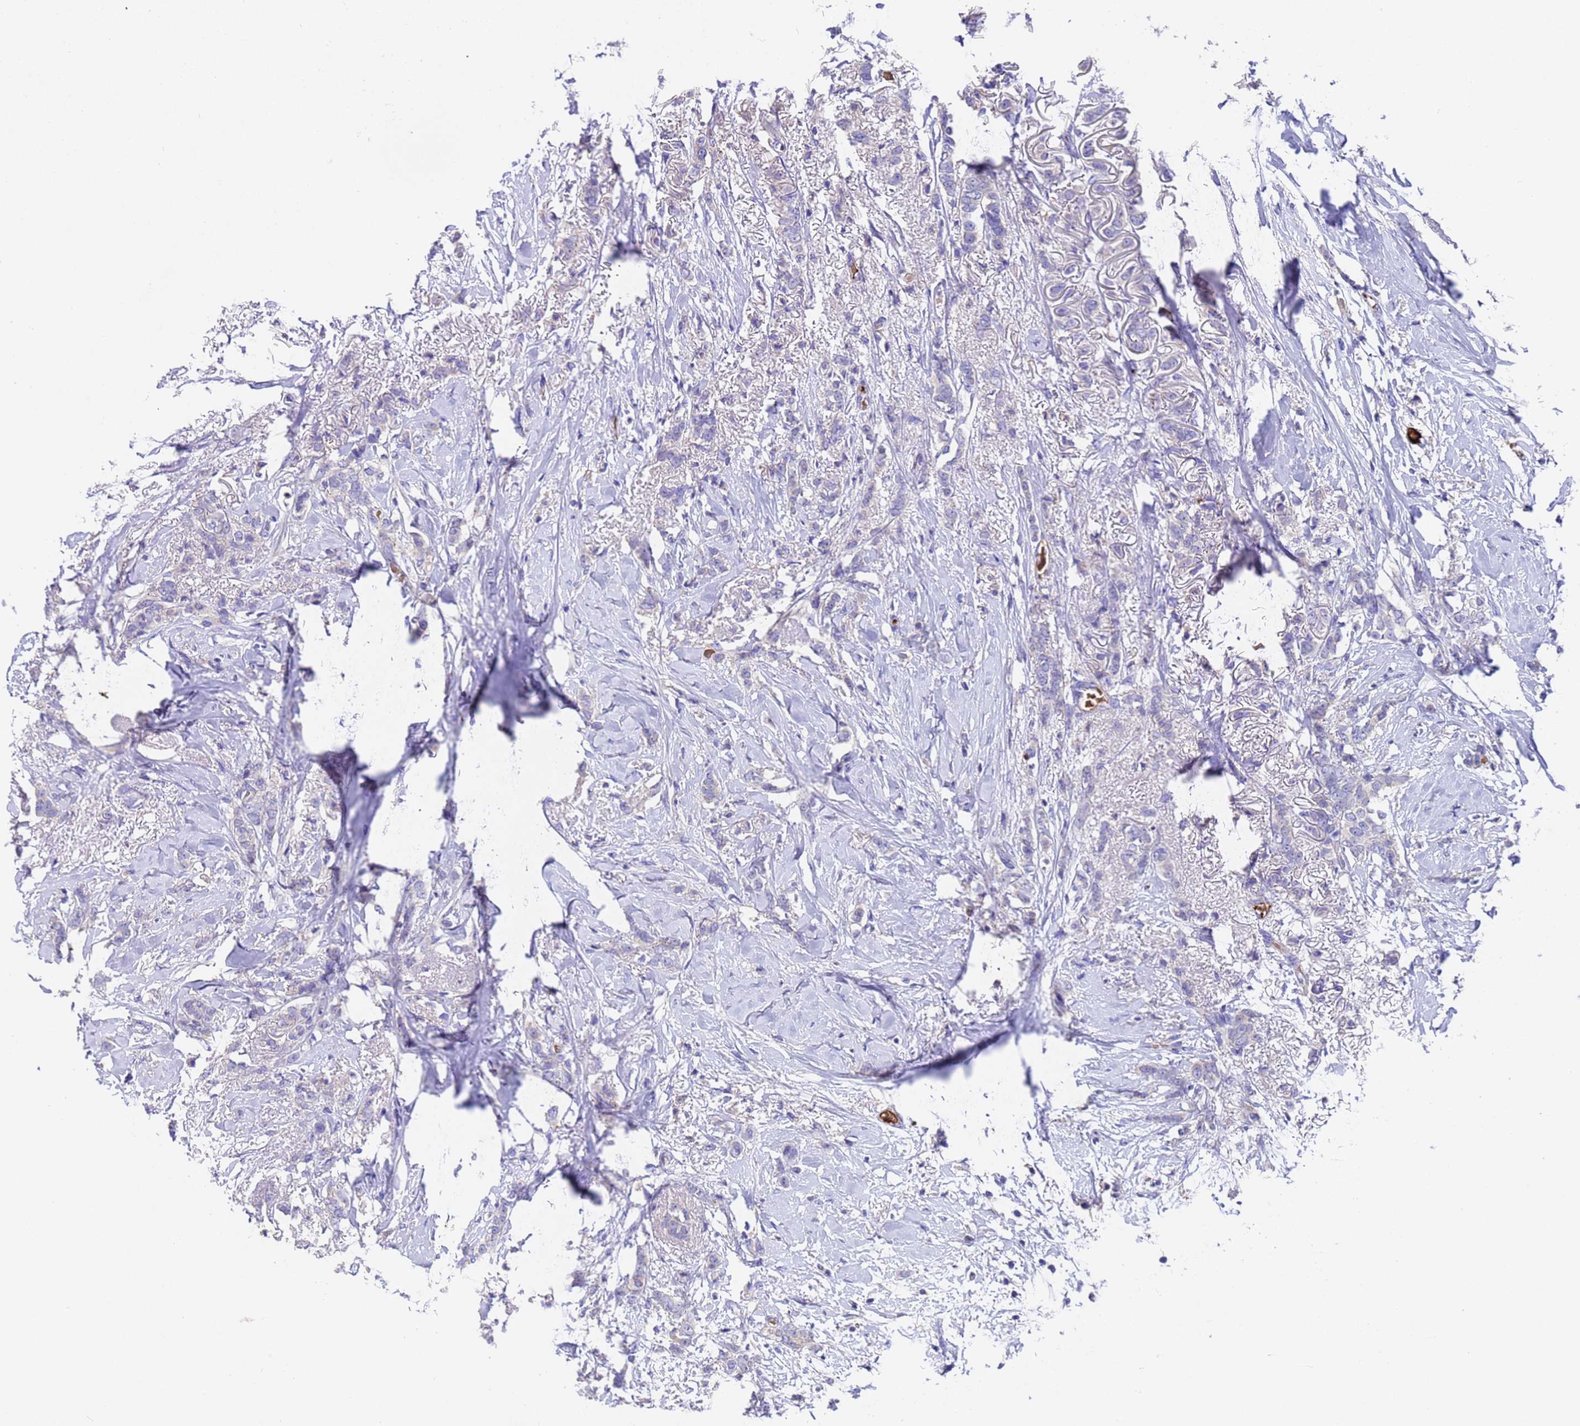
{"staining": {"intensity": "negative", "quantity": "none", "location": "none"}, "tissue": "breast cancer", "cell_type": "Tumor cells", "image_type": "cancer", "snomed": [{"axis": "morphology", "description": "Duct carcinoma"}, {"axis": "topography", "description": "Breast"}], "caption": "Image shows no protein staining in tumor cells of breast cancer tissue. The staining is performed using DAB (3,3'-diaminobenzidine) brown chromogen with nuclei counter-stained in using hematoxylin.", "gene": "ELP6", "patient": {"sex": "female", "age": 72}}